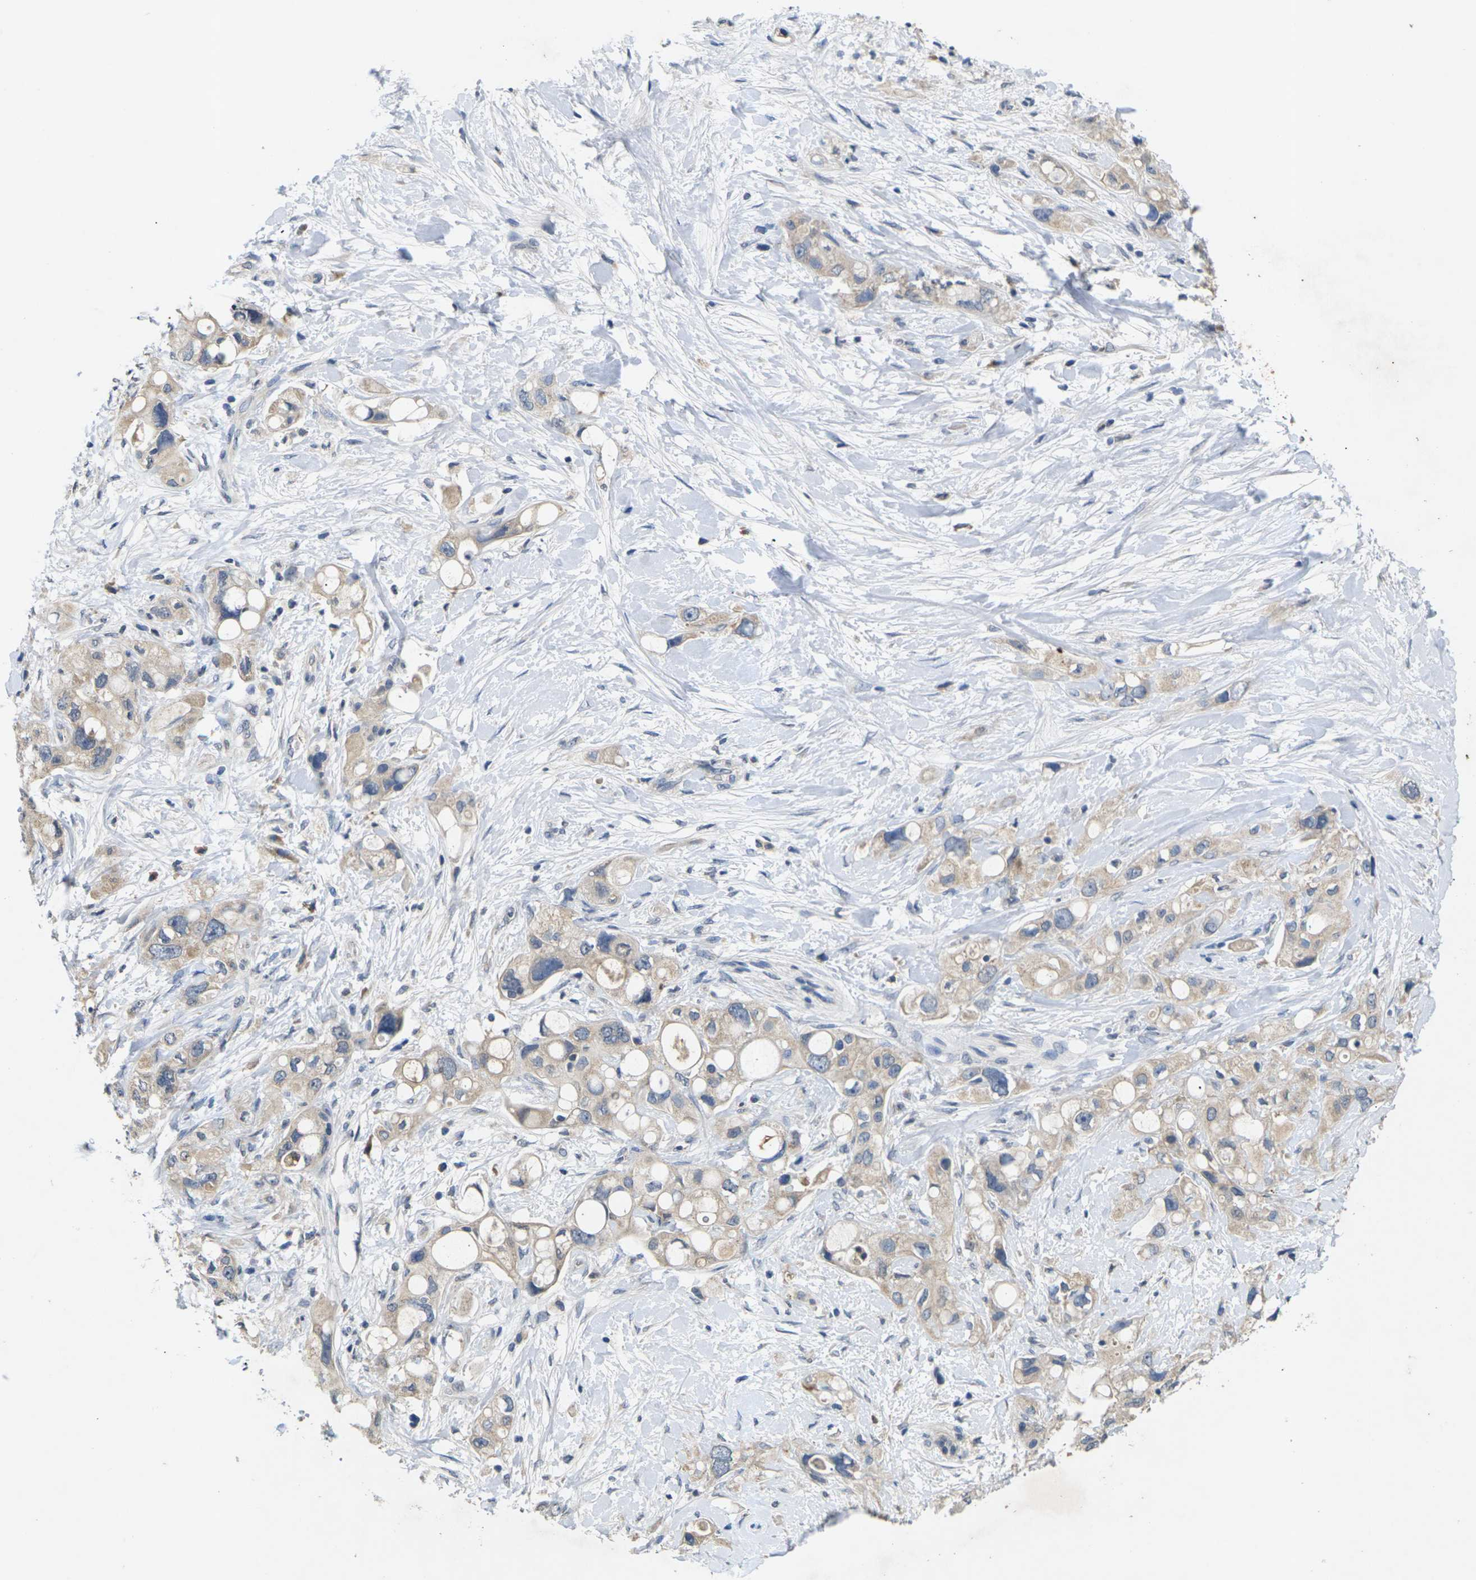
{"staining": {"intensity": "weak", "quantity": ">75%", "location": "cytoplasmic/membranous"}, "tissue": "pancreatic cancer", "cell_type": "Tumor cells", "image_type": "cancer", "snomed": [{"axis": "morphology", "description": "Adenocarcinoma, NOS"}, {"axis": "topography", "description": "Pancreas"}], "caption": "Immunohistochemical staining of pancreatic cancer (adenocarcinoma) demonstrates low levels of weak cytoplasmic/membranous protein staining in about >75% of tumor cells. Immunohistochemistry stains the protein in brown and the nuclei are stained blue.", "gene": "SLC2A2", "patient": {"sex": "female", "age": 56}}